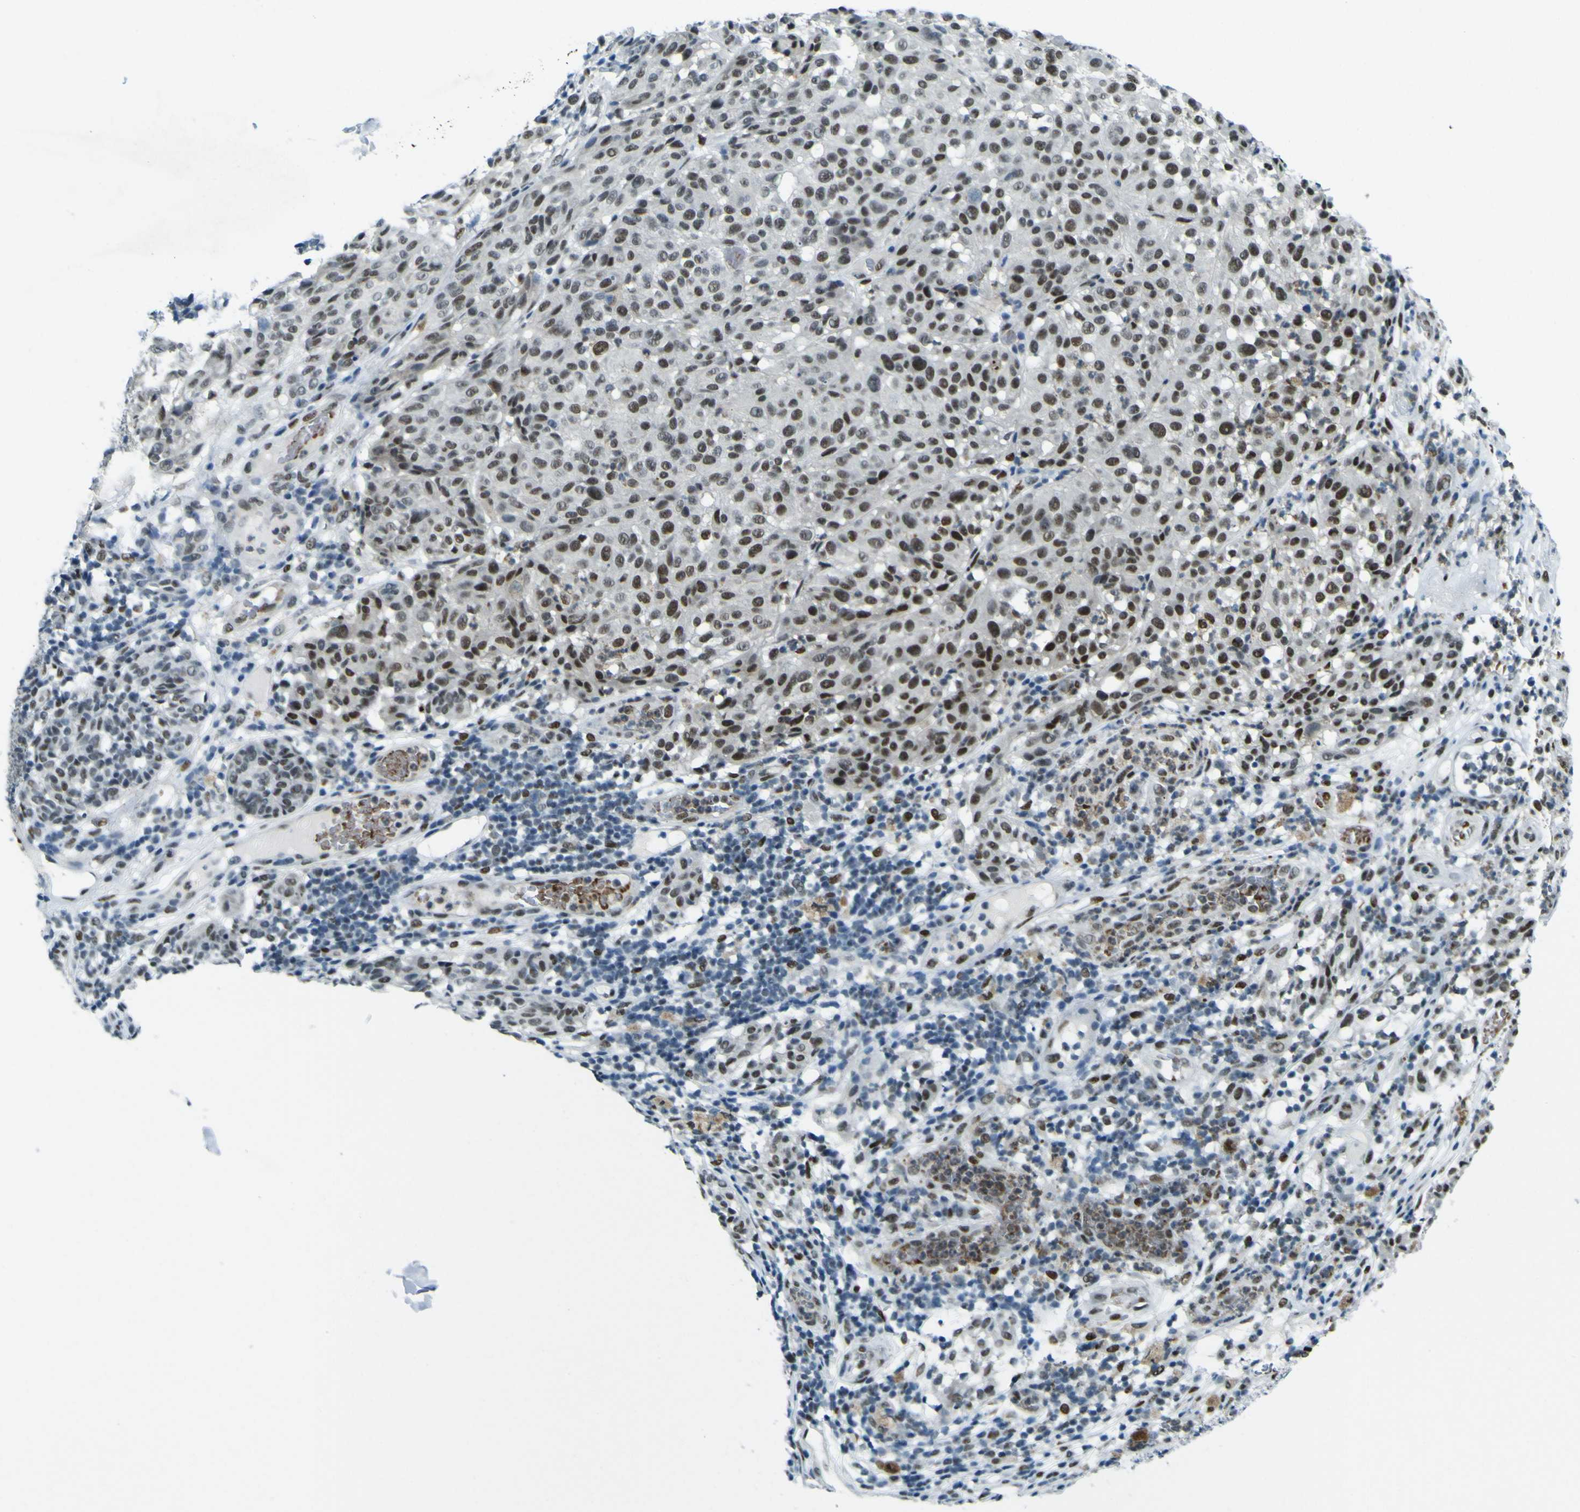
{"staining": {"intensity": "moderate", "quantity": ">75%", "location": "nuclear"}, "tissue": "melanoma", "cell_type": "Tumor cells", "image_type": "cancer", "snomed": [{"axis": "morphology", "description": "Malignant melanoma, NOS"}, {"axis": "topography", "description": "Skin"}], "caption": "IHC histopathology image of malignant melanoma stained for a protein (brown), which exhibits medium levels of moderate nuclear positivity in approximately >75% of tumor cells.", "gene": "CEBPG", "patient": {"sex": "female", "age": 46}}